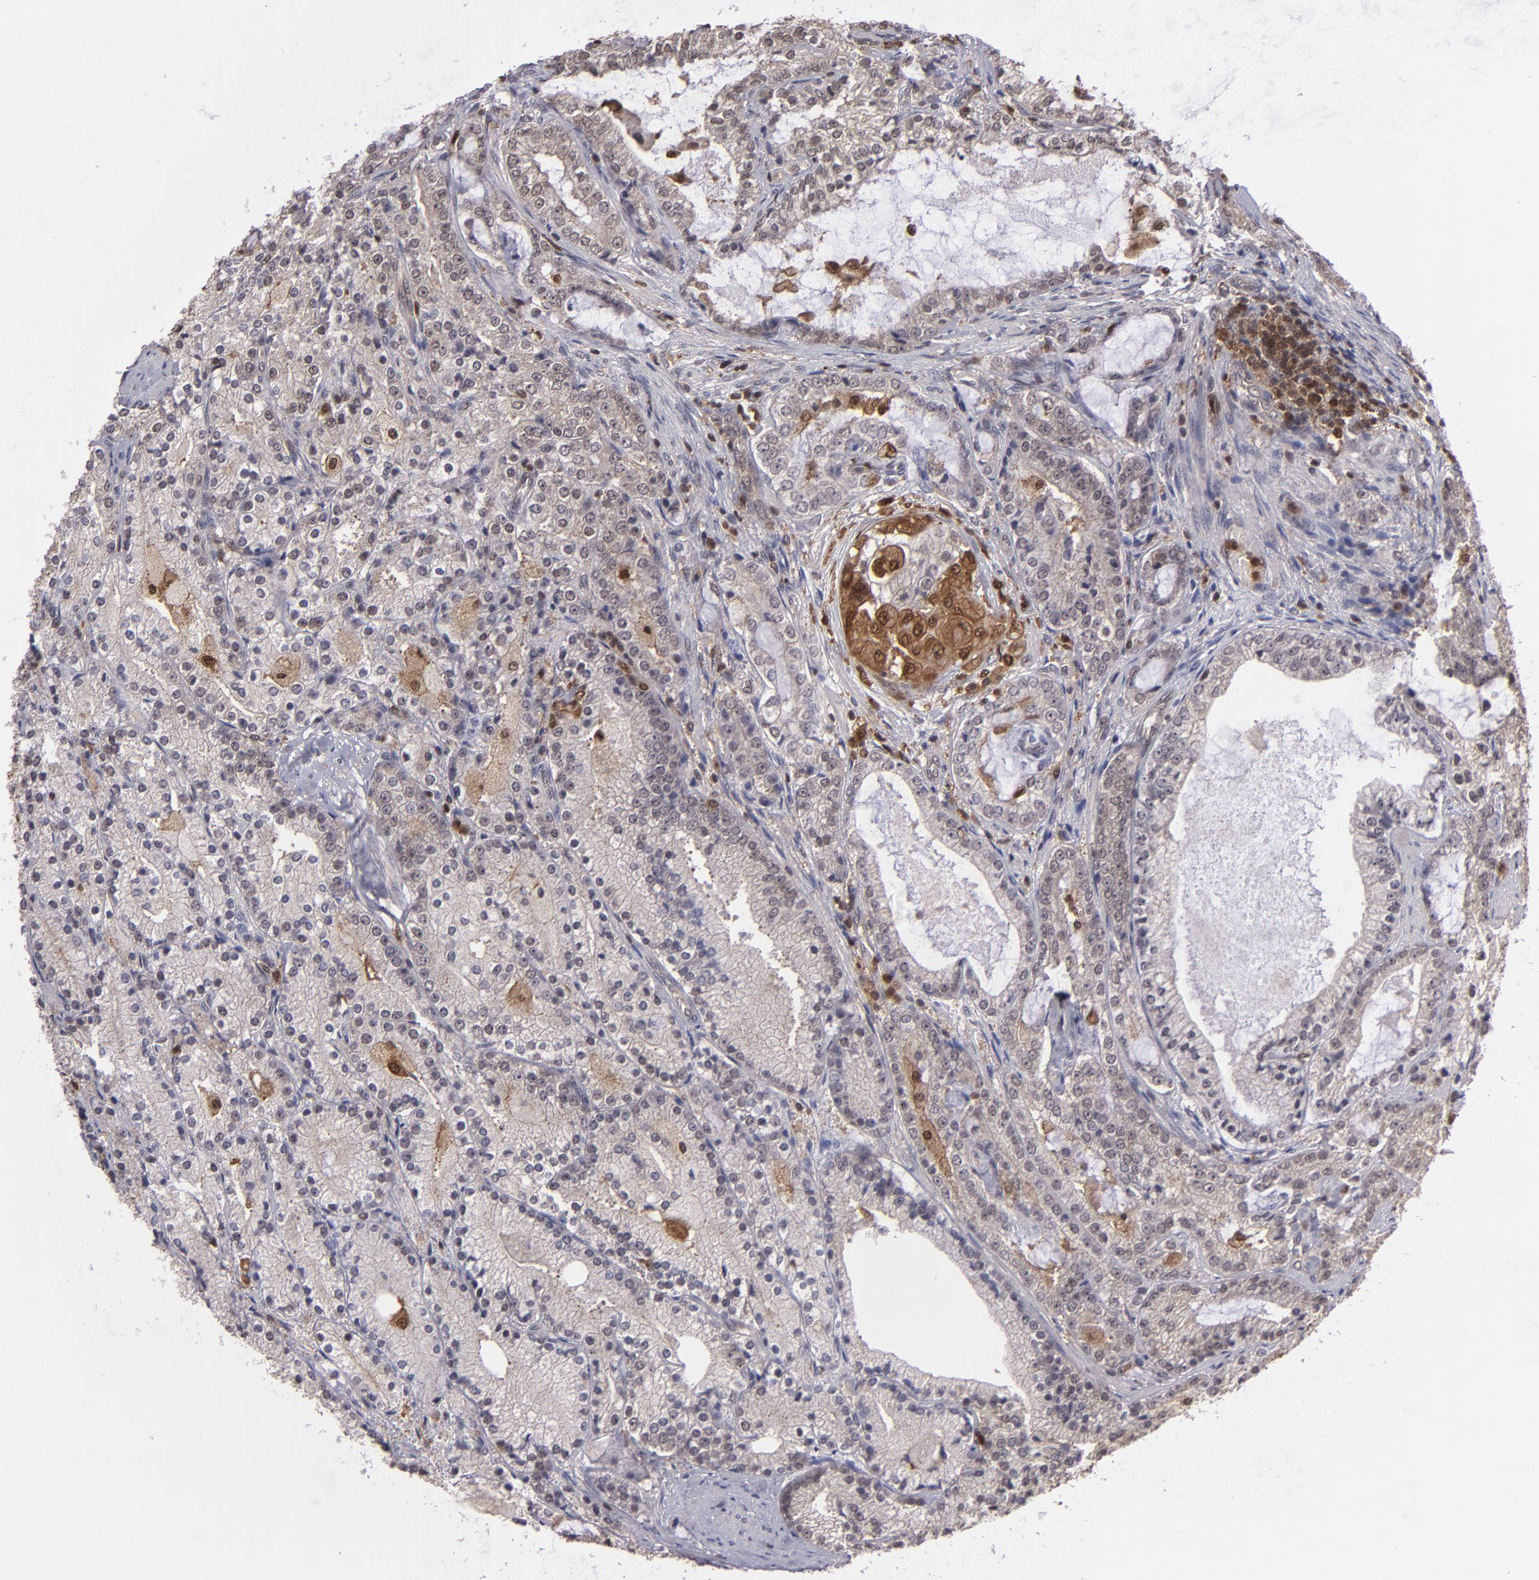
{"staining": {"intensity": "weak", "quantity": ">75%", "location": "cytoplasmic/membranous,nuclear"}, "tissue": "prostate cancer", "cell_type": "Tumor cells", "image_type": "cancer", "snomed": [{"axis": "morphology", "description": "Adenocarcinoma, High grade"}, {"axis": "topography", "description": "Prostate"}], "caption": "Human prostate adenocarcinoma (high-grade) stained for a protein (brown) displays weak cytoplasmic/membranous and nuclear positive staining in about >75% of tumor cells.", "gene": "GRB2", "patient": {"sex": "male", "age": 63}}